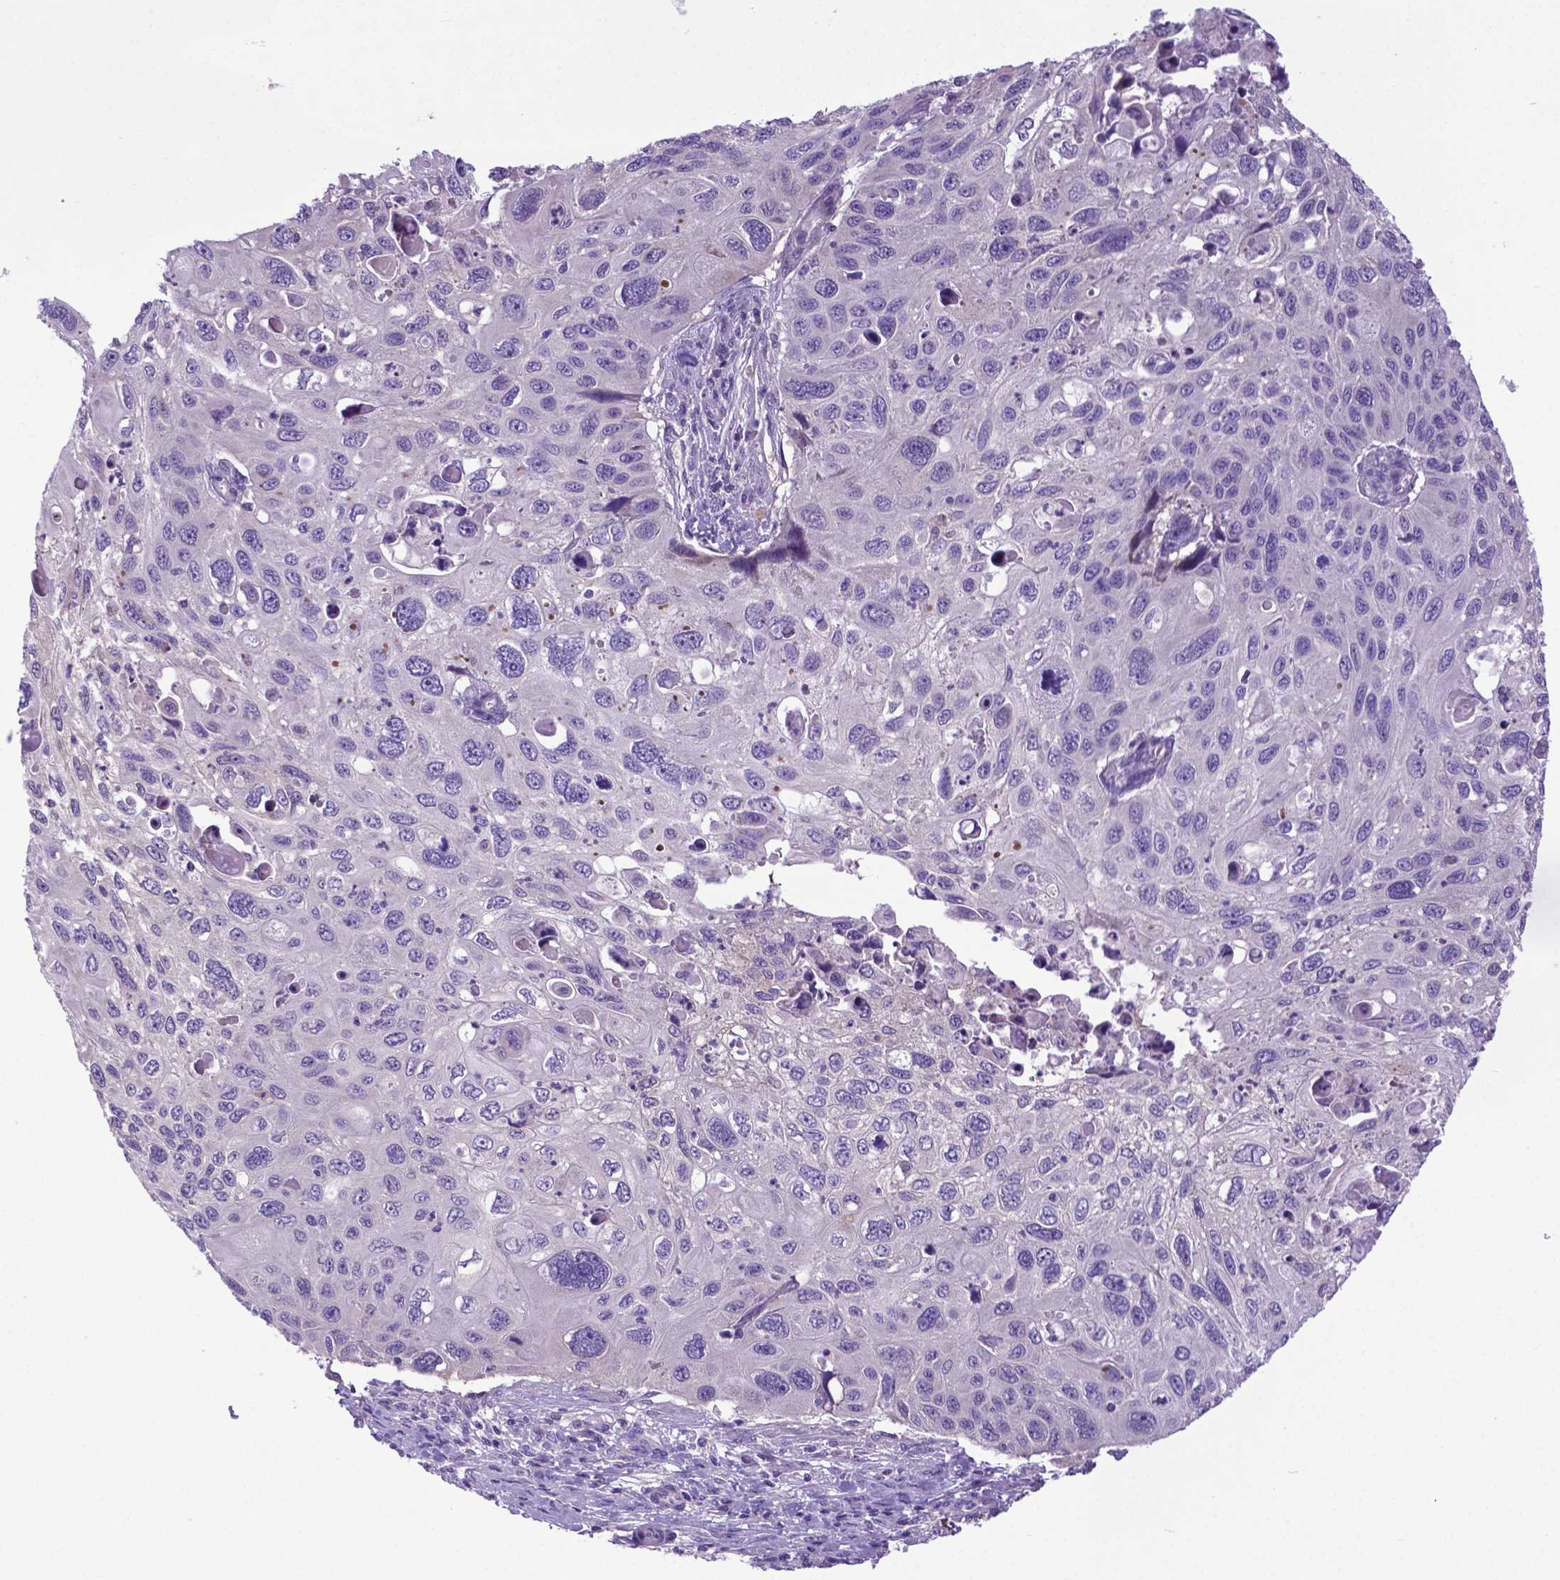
{"staining": {"intensity": "negative", "quantity": "none", "location": "none"}, "tissue": "cervical cancer", "cell_type": "Tumor cells", "image_type": "cancer", "snomed": [{"axis": "morphology", "description": "Squamous cell carcinoma, NOS"}, {"axis": "topography", "description": "Cervix"}], "caption": "The immunohistochemistry micrograph has no significant expression in tumor cells of squamous cell carcinoma (cervical) tissue.", "gene": "ADRA2B", "patient": {"sex": "female", "age": 70}}